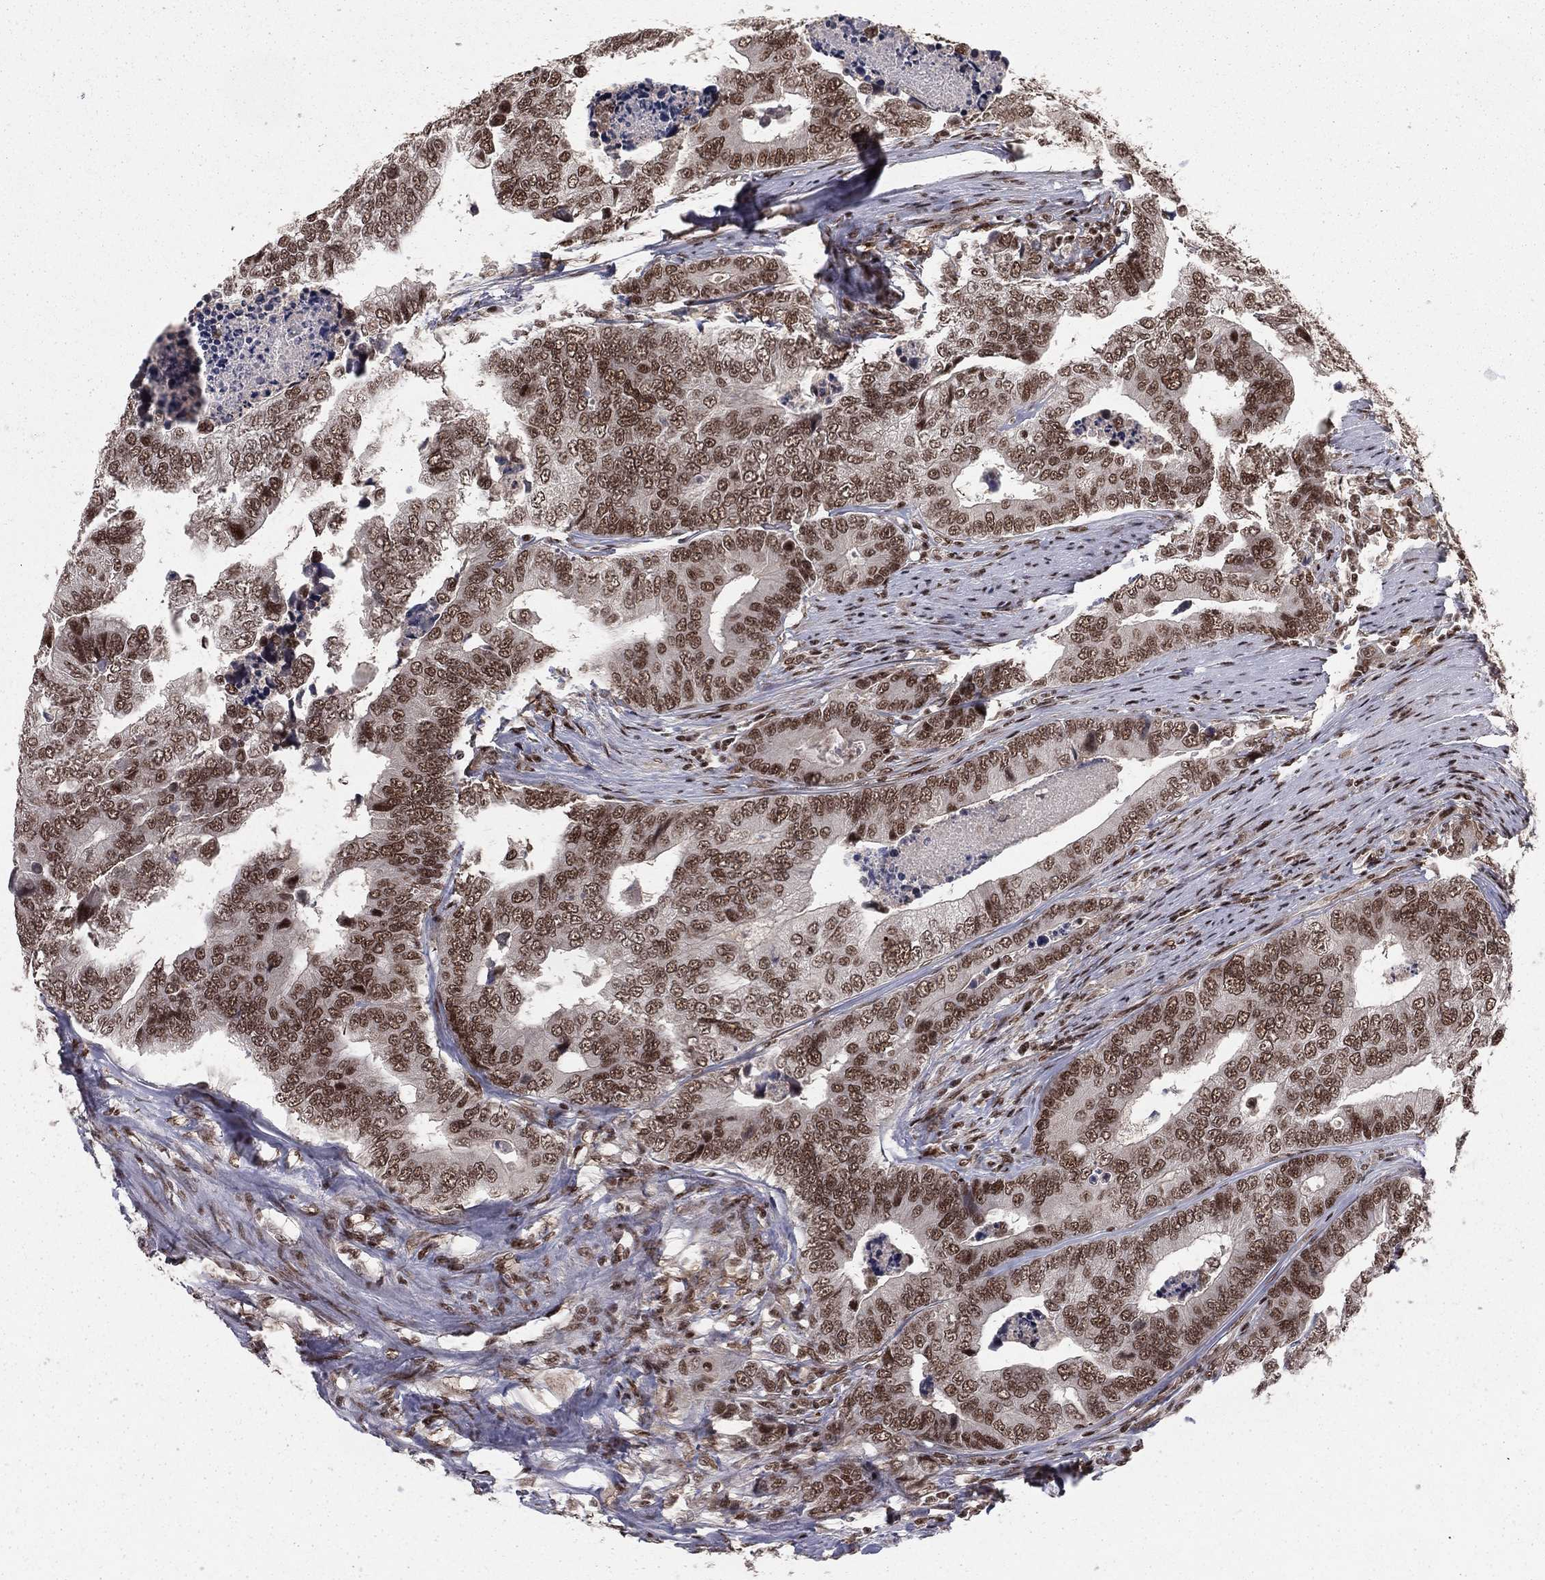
{"staining": {"intensity": "moderate", "quantity": ">75%", "location": "nuclear"}, "tissue": "colorectal cancer", "cell_type": "Tumor cells", "image_type": "cancer", "snomed": [{"axis": "morphology", "description": "Adenocarcinoma, NOS"}, {"axis": "topography", "description": "Colon"}], "caption": "A brown stain labels moderate nuclear staining of a protein in adenocarcinoma (colorectal) tumor cells.", "gene": "NFYB", "patient": {"sex": "female", "age": 72}}